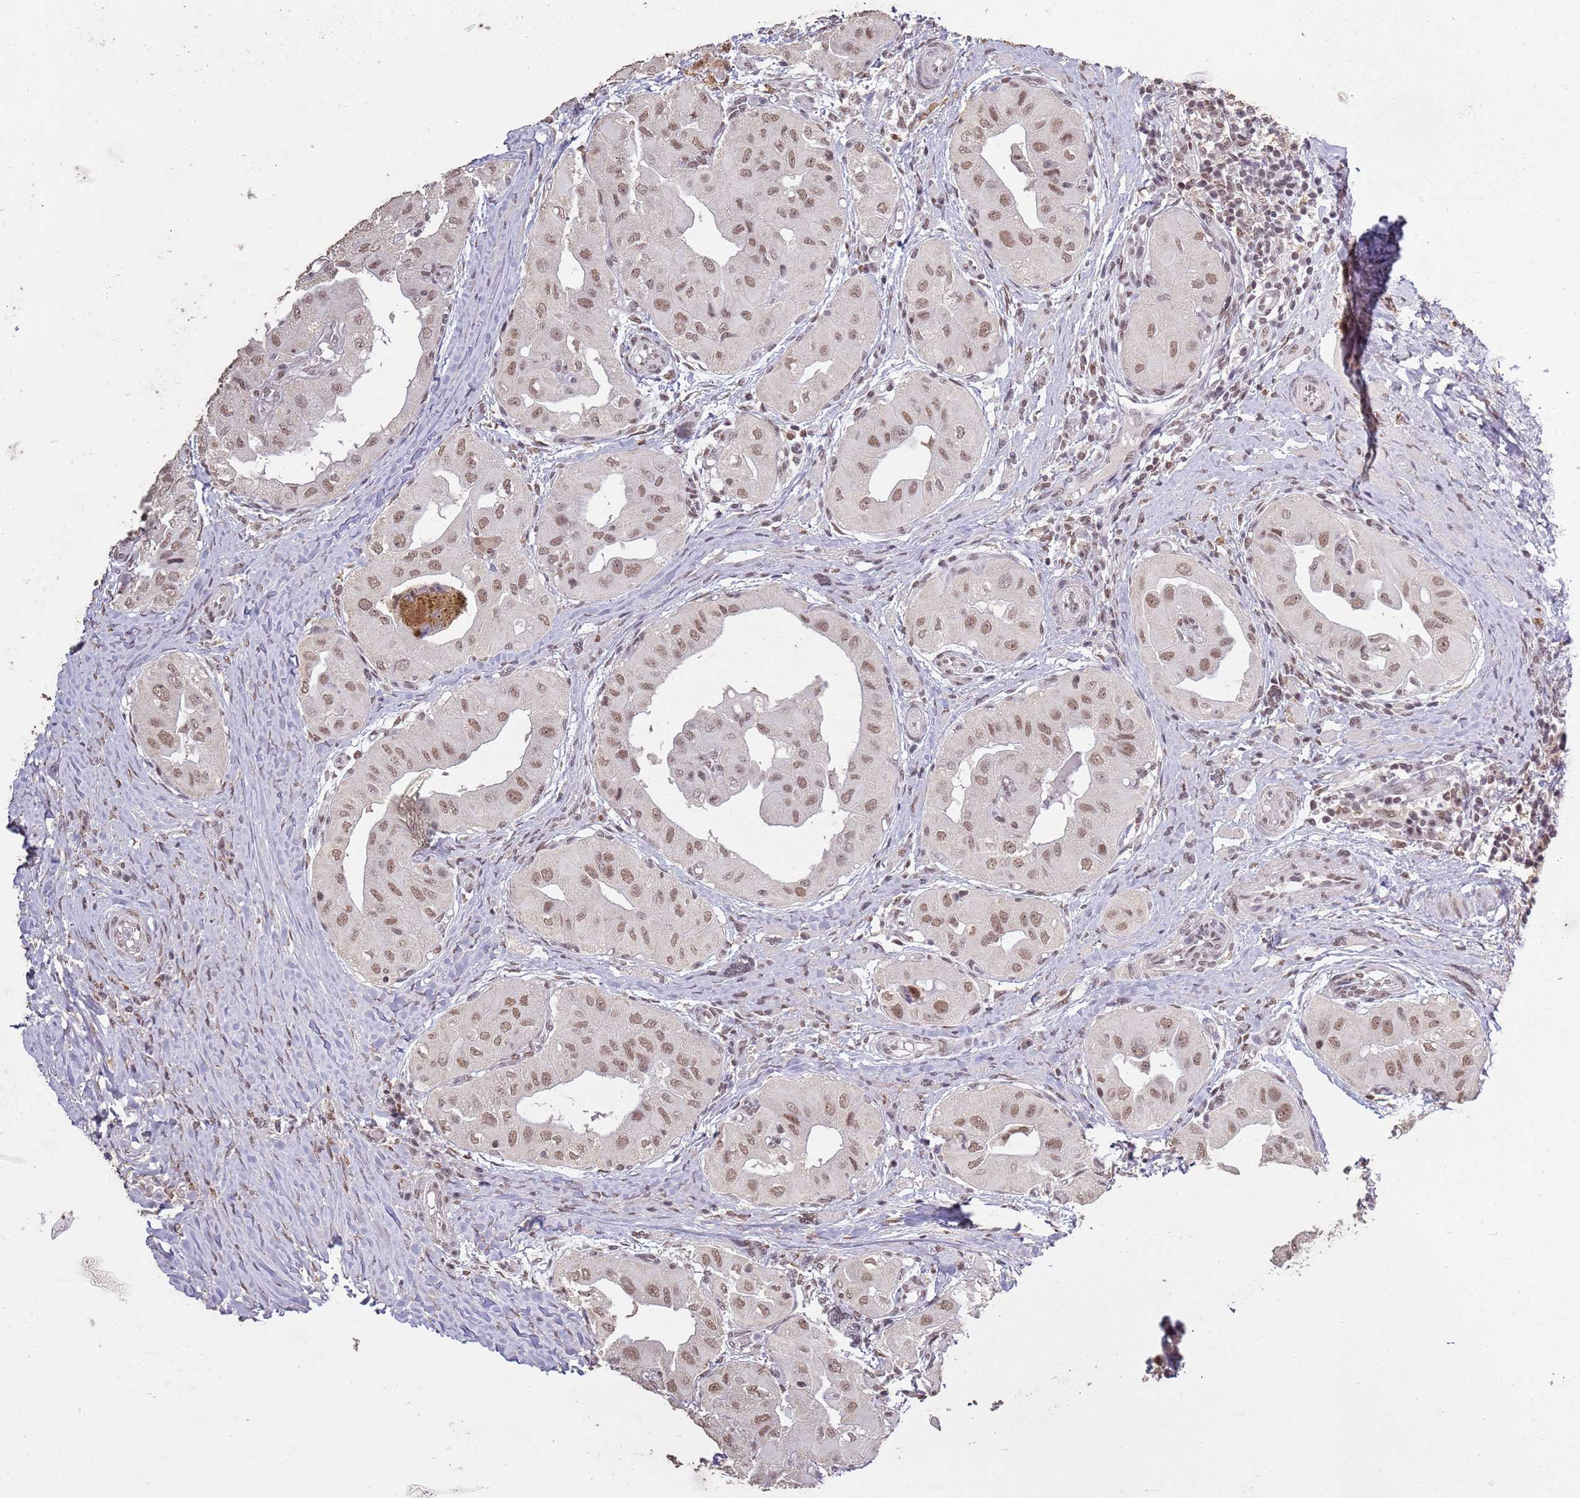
{"staining": {"intensity": "moderate", "quantity": ">75%", "location": "nuclear"}, "tissue": "thyroid cancer", "cell_type": "Tumor cells", "image_type": "cancer", "snomed": [{"axis": "morphology", "description": "Papillary adenocarcinoma, NOS"}, {"axis": "topography", "description": "Thyroid gland"}], "caption": "IHC of thyroid cancer exhibits medium levels of moderate nuclear expression in about >75% of tumor cells.", "gene": "ARL14EP", "patient": {"sex": "female", "age": 59}}